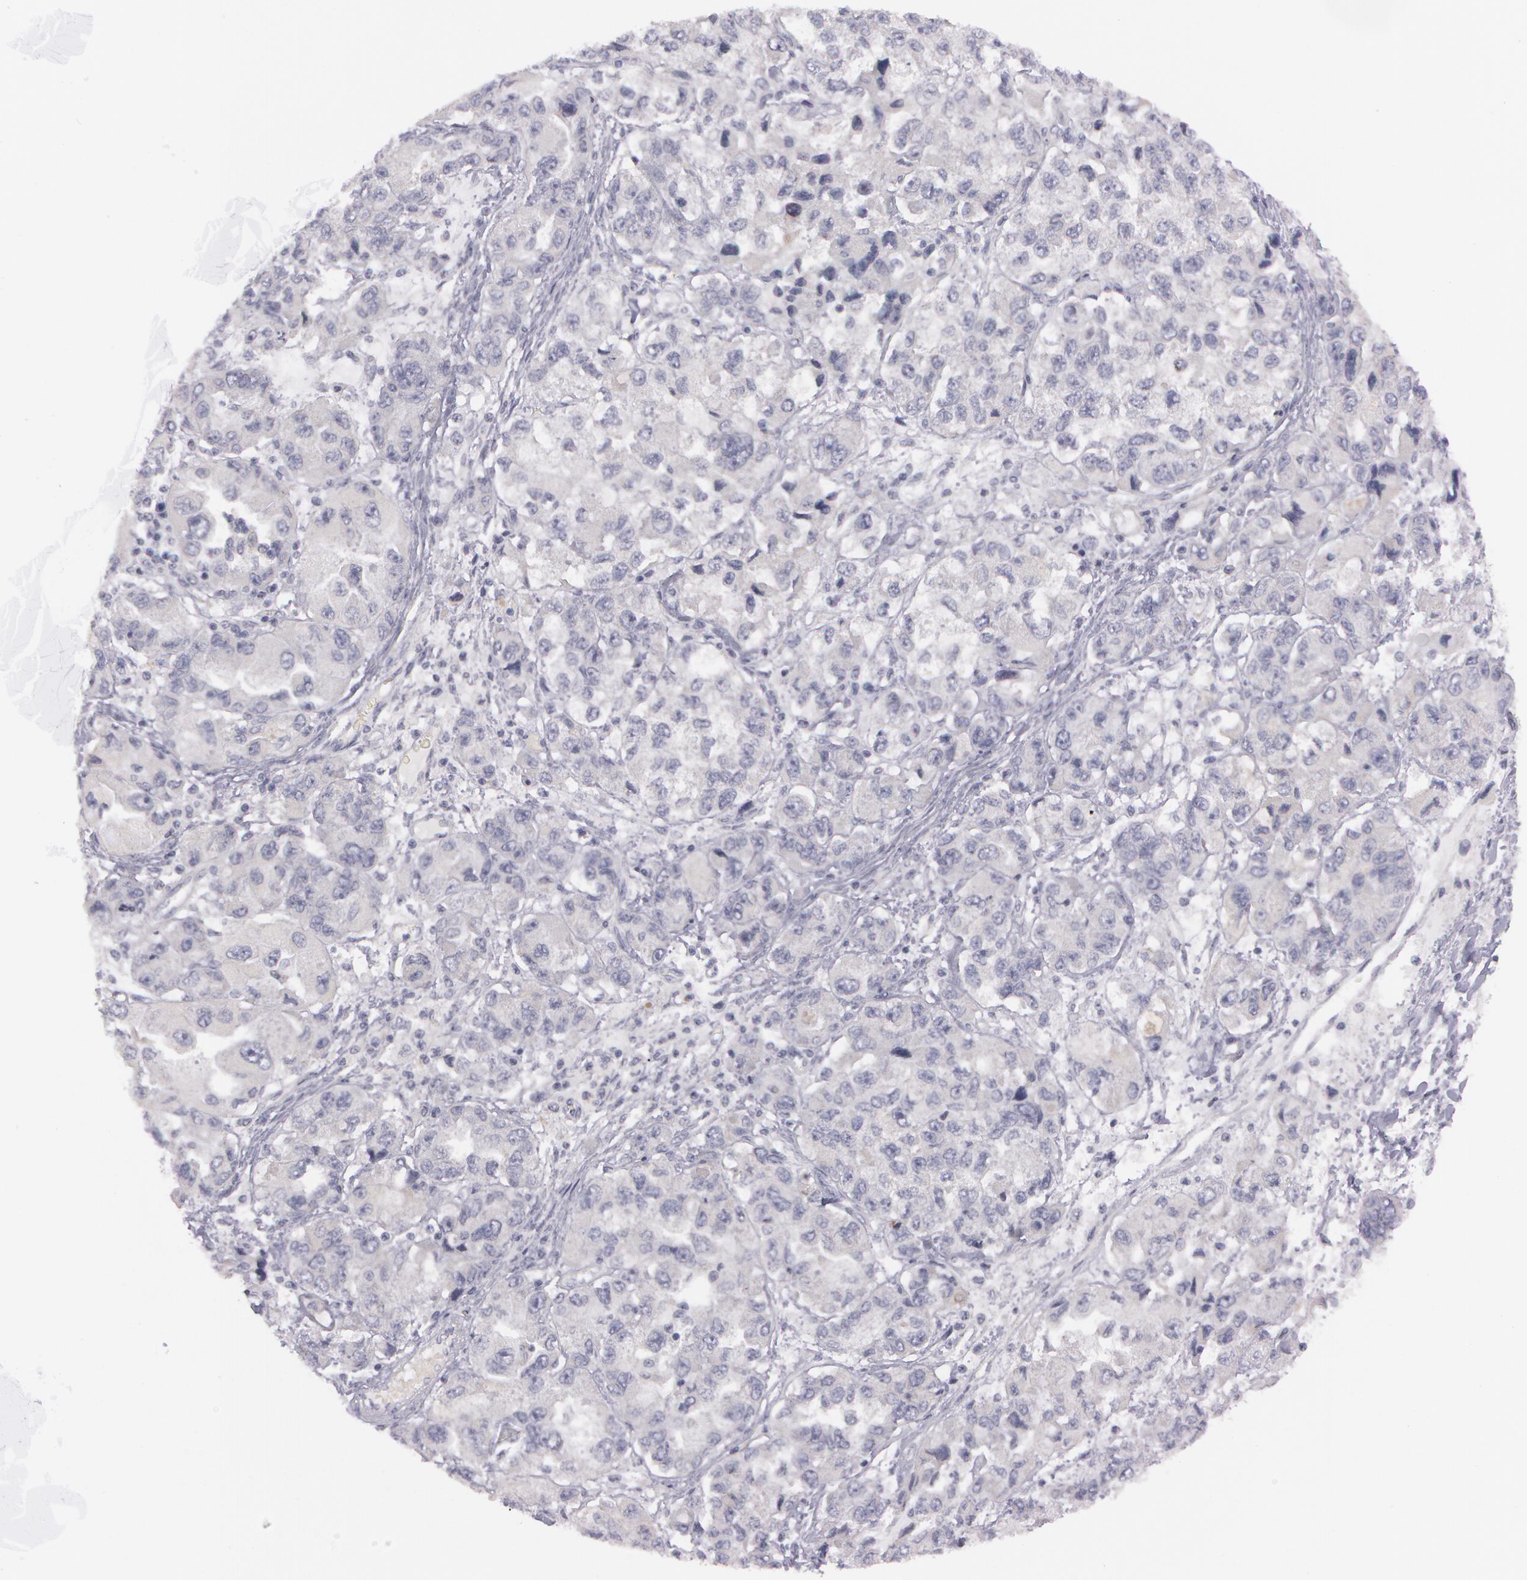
{"staining": {"intensity": "negative", "quantity": "none", "location": "none"}, "tissue": "ovarian cancer", "cell_type": "Tumor cells", "image_type": "cancer", "snomed": [{"axis": "morphology", "description": "Cystadenocarcinoma, serous, NOS"}, {"axis": "topography", "description": "Ovary"}], "caption": "Tumor cells are negative for brown protein staining in ovarian cancer (serous cystadenocarcinoma). (IHC, brightfield microscopy, high magnification).", "gene": "IL1RN", "patient": {"sex": "female", "age": 84}}